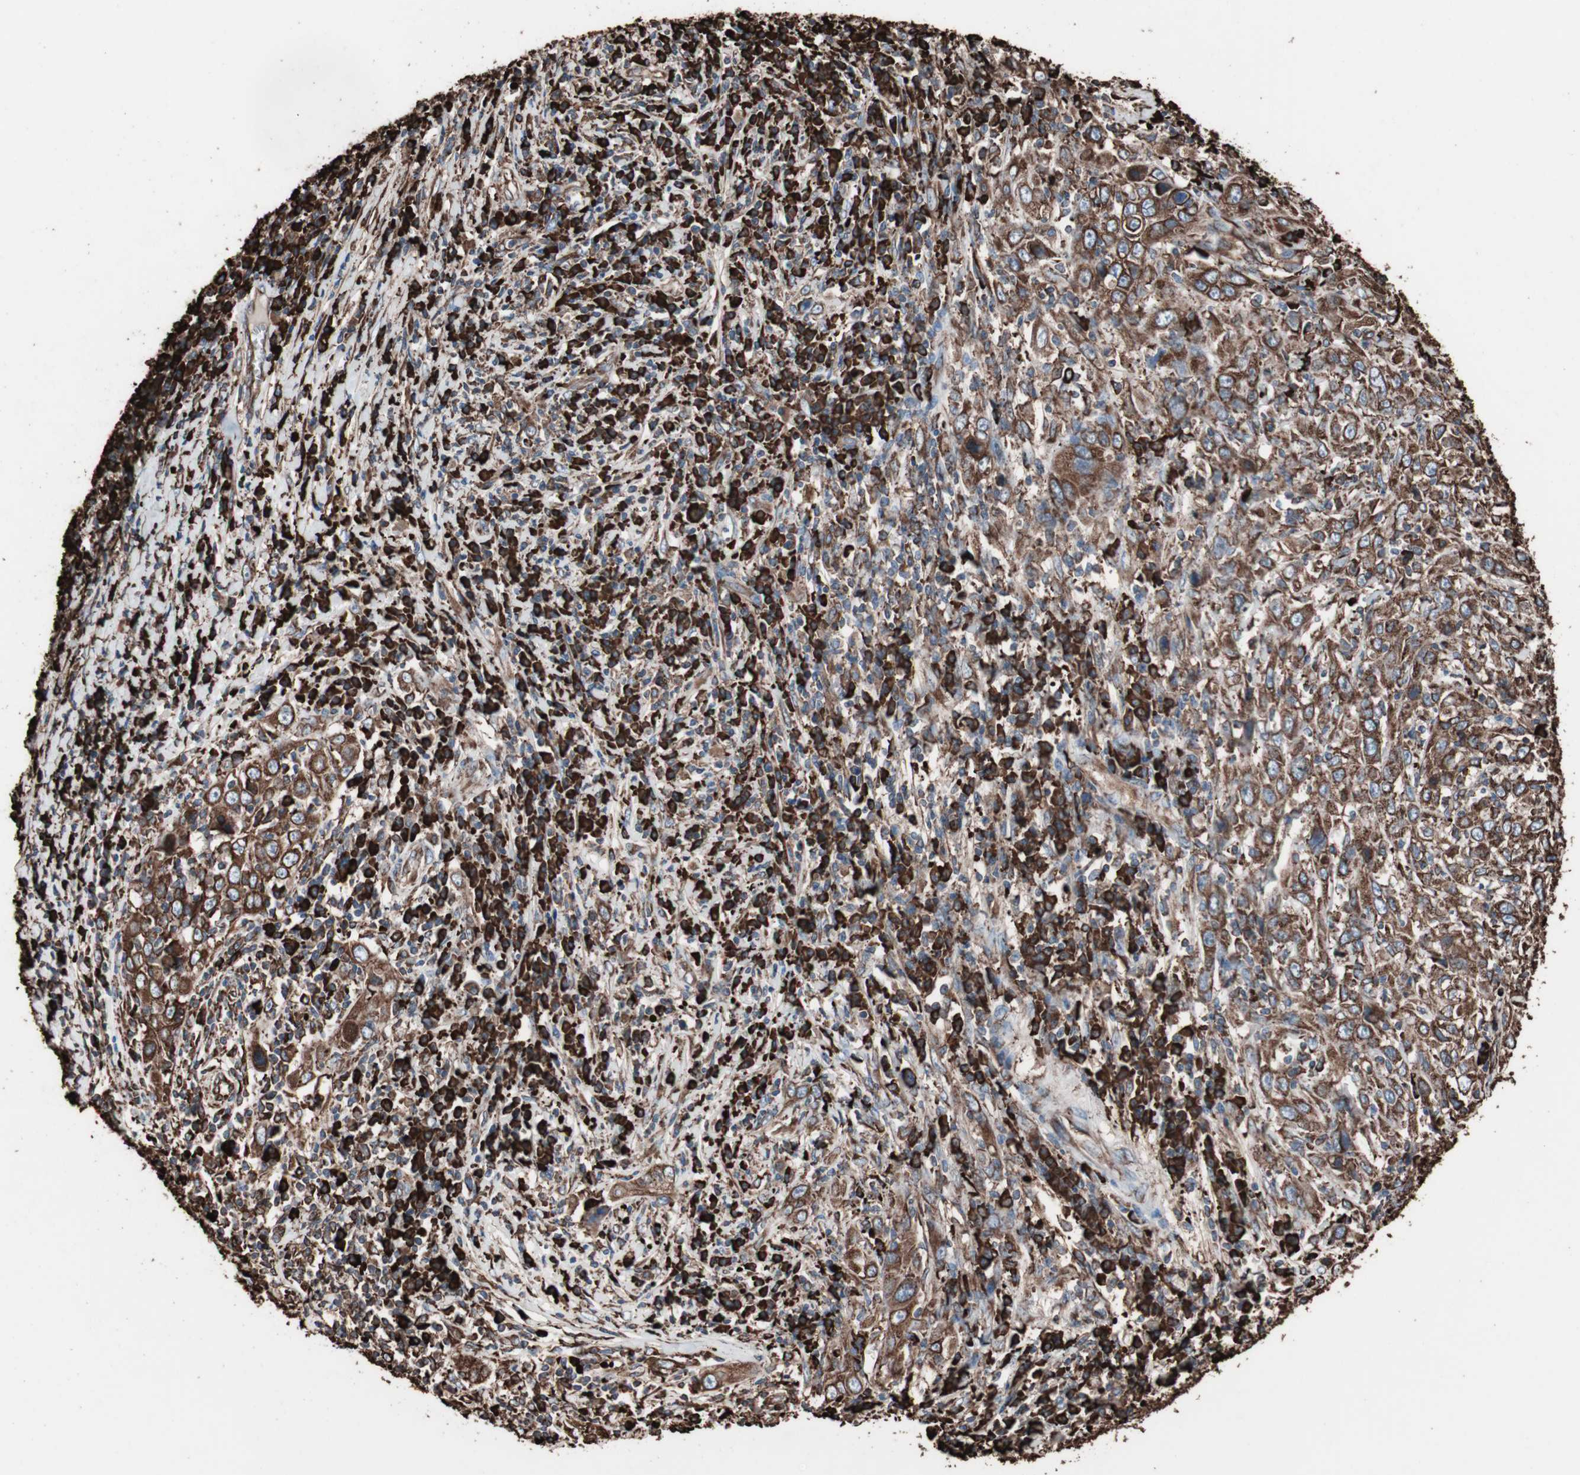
{"staining": {"intensity": "strong", "quantity": ">75%", "location": "cytoplasmic/membranous"}, "tissue": "cervical cancer", "cell_type": "Tumor cells", "image_type": "cancer", "snomed": [{"axis": "morphology", "description": "Squamous cell carcinoma, NOS"}, {"axis": "topography", "description": "Cervix"}], "caption": "Protein expression analysis of human cervical squamous cell carcinoma reveals strong cytoplasmic/membranous expression in approximately >75% of tumor cells.", "gene": "HSP90B1", "patient": {"sex": "female", "age": 46}}